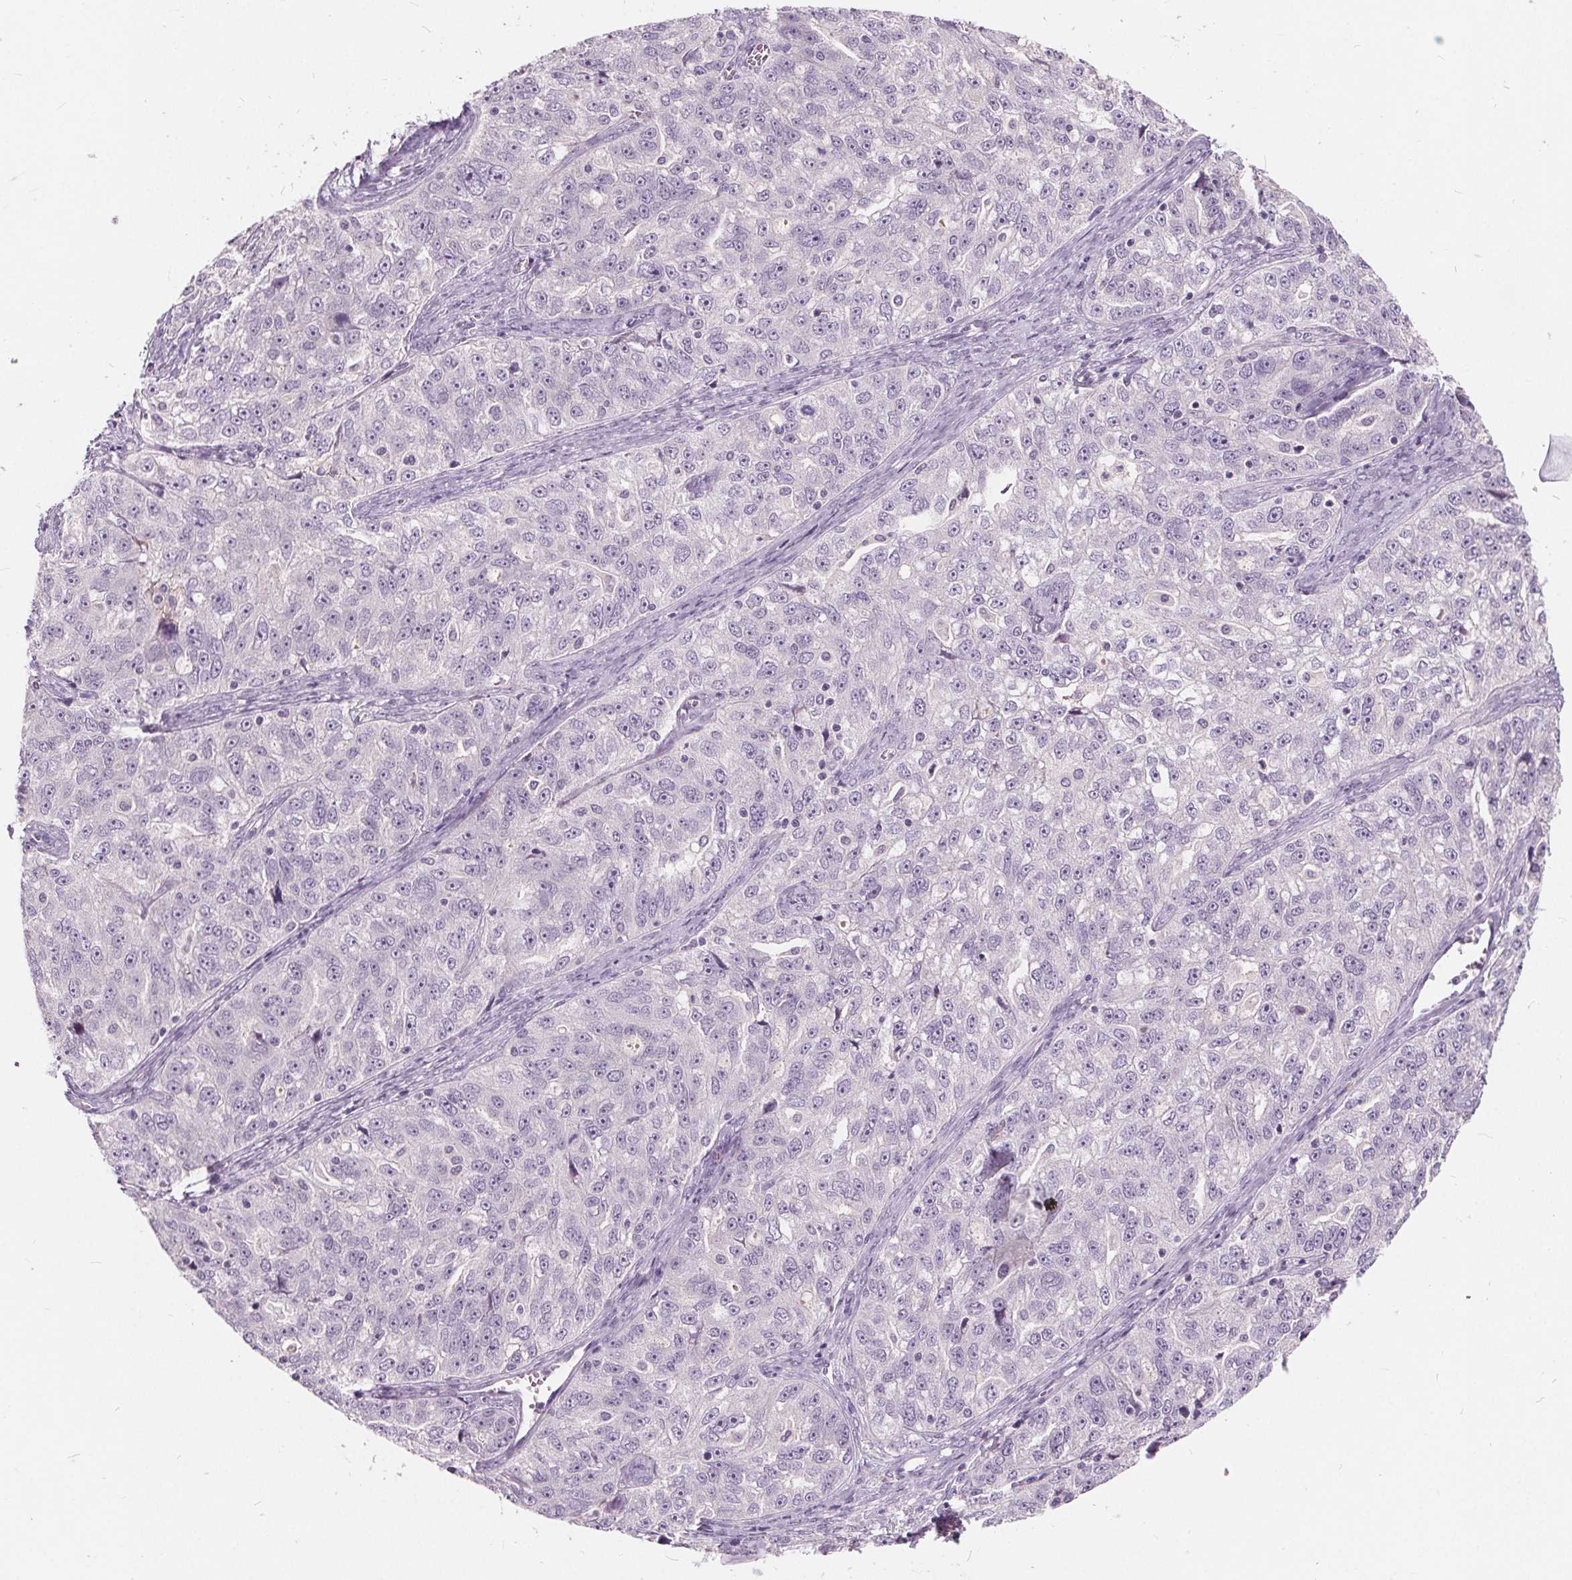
{"staining": {"intensity": "negative", "quantity": "none", "location": "none"}, "tissue": "ovarian cancer", "cell_type": "Tumor cells", "image_type": "cancer", "snomed": [{"axis": "morphology", "description": "Cystadenocarcinoma, serous, NOS"}, {"axis": "topography", "description": "Ovary"}], "caption": "A histopathology image of human serous cystadenocarcinoma (ovarian) is negative for staining in tumor cells.", "gene": "PLA2G2E", "patient": {"sex": "female", "age": 51}}